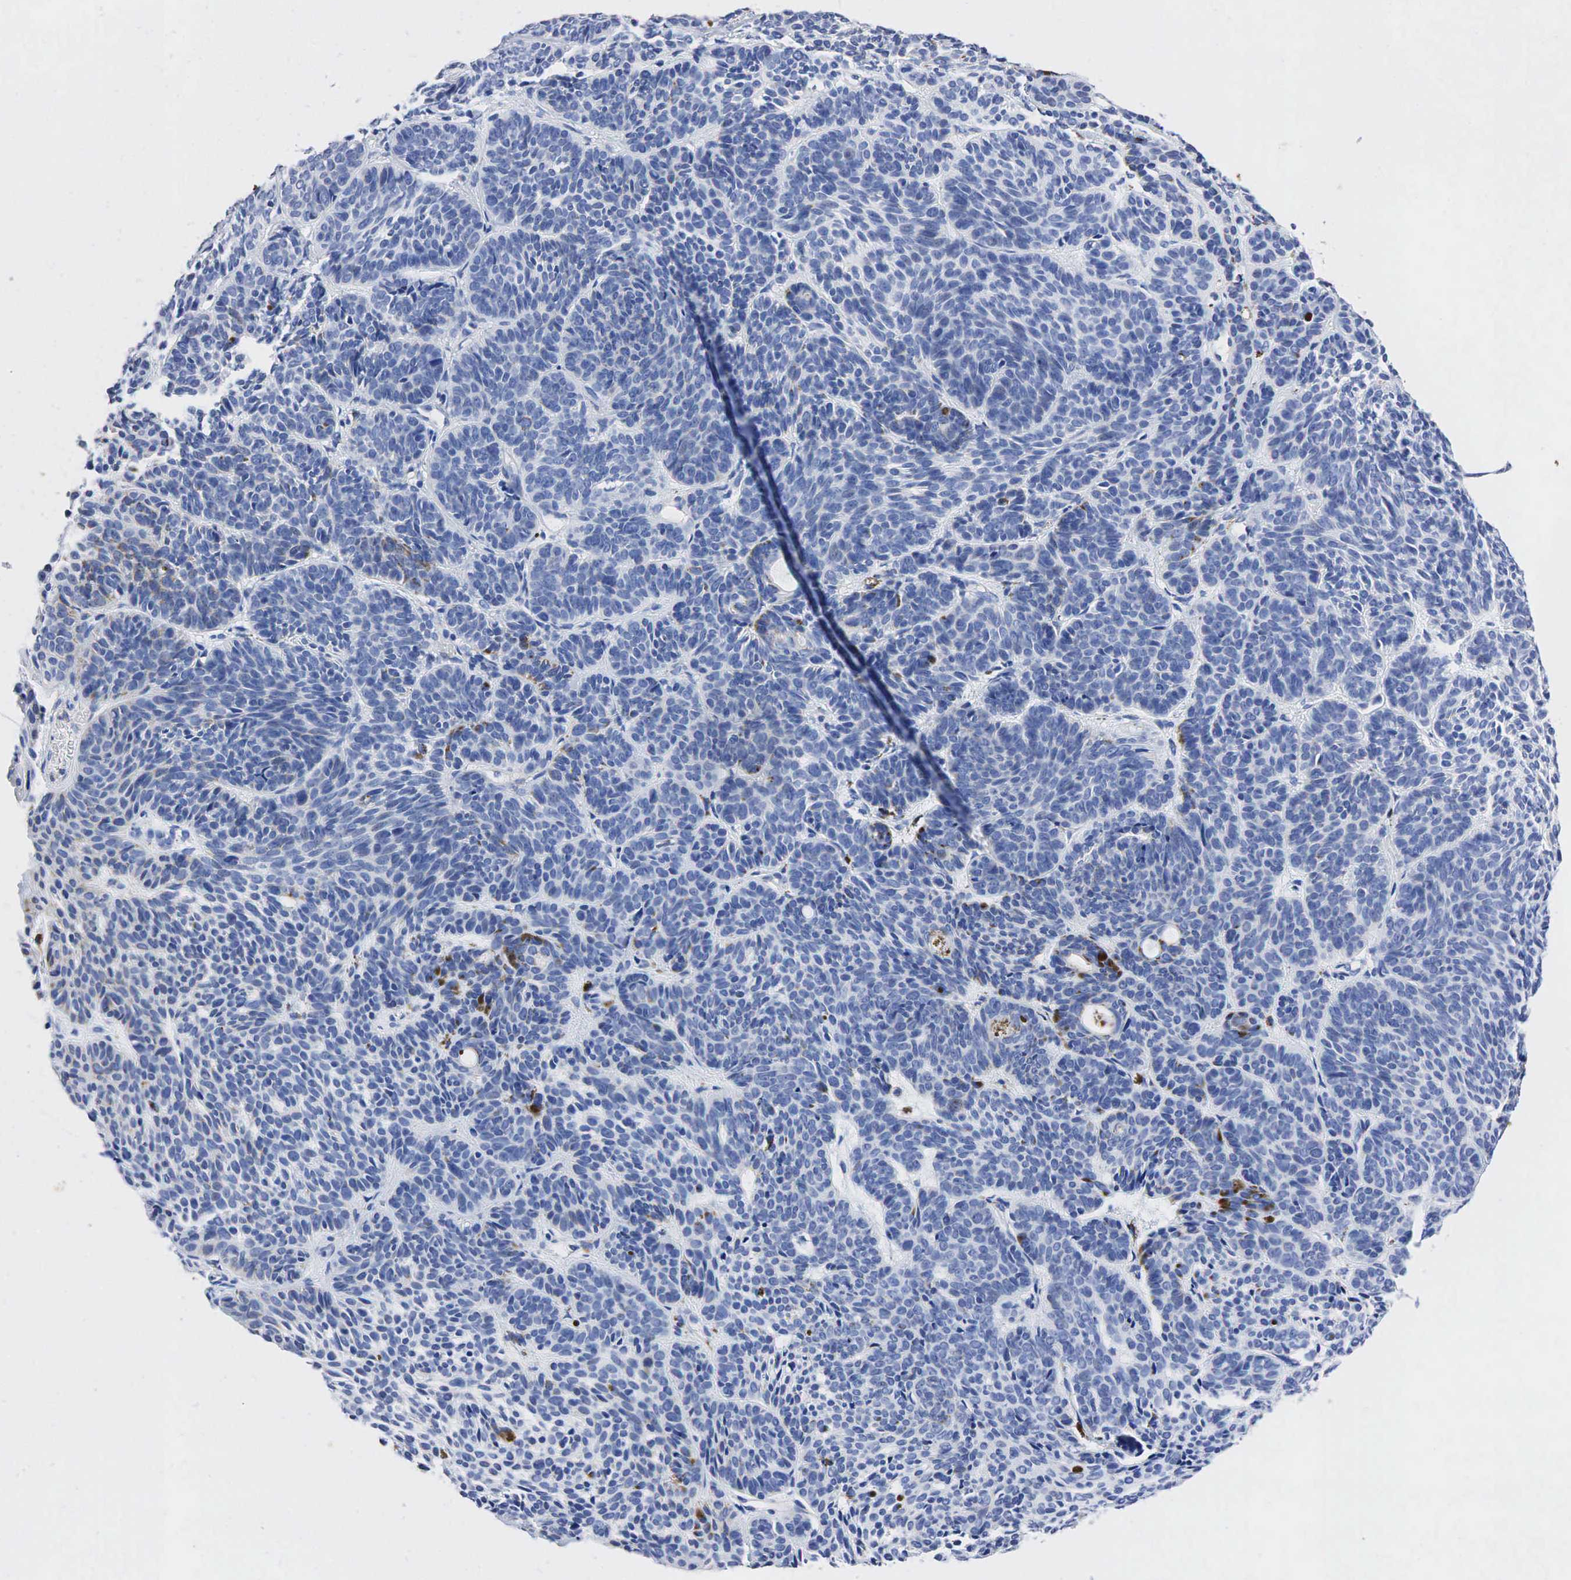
{"staining": {"intensity": "negative", "quantity": "none", "location": "none"}, "tissue": "skin cancer", "cell_type": "Tumor cells", "image_type": "cancer", "snomed": [{"axis": "morphology", "description": "Basal cell carcinoma"}, {"axis": "topography", "description": "Skin"}], "caption": "DAB (3,3'-diaminobenzidine) immunohistochemical staining of human skin basal cell carcinoma displays no significant staining in tumor cells.", "gene": "SYP", "patient": {"sex": "female", "age": 62}}